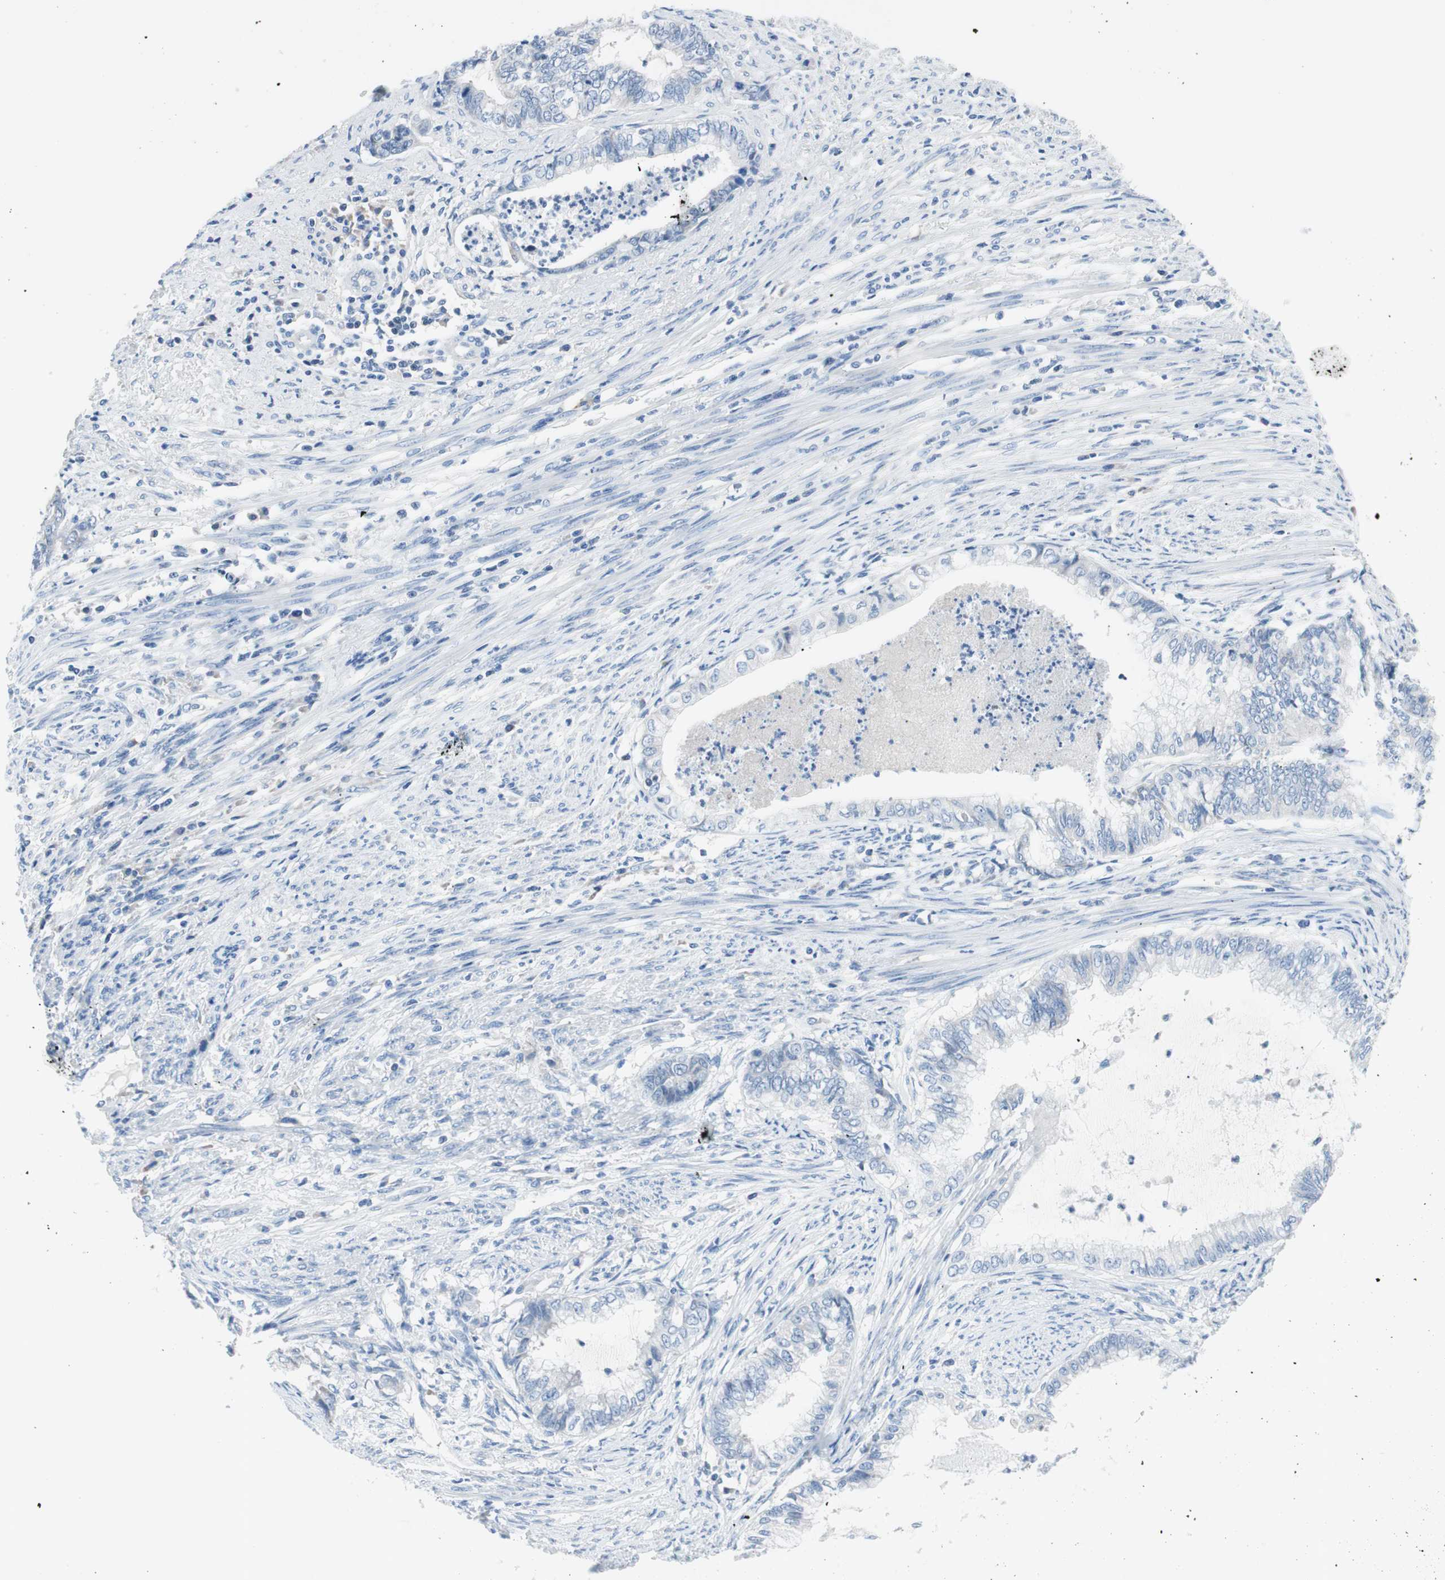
{"staining": {"intensity": "negative", "quantity": "none", "location": "none"}, "tissue": "endometrial cancer", "cell_type": "Tumor cells", "image_type": "cancer", "snomed": [{"axis": "morphology", "description": "Adenocarcinoma, NOS"}, {"axis": "topography", "description": "Endometrium"}], "caption": "Immunohistochemical staining of human adenocarcinoma (endometrial) displays no significant positivity in tumor cells. (DAB (3,3'-diaminobenzidine) immunohistochemistry (IHC), high magnification).", "gene": "EVA1A", "patient": {"sex": "female", "age": 79}}